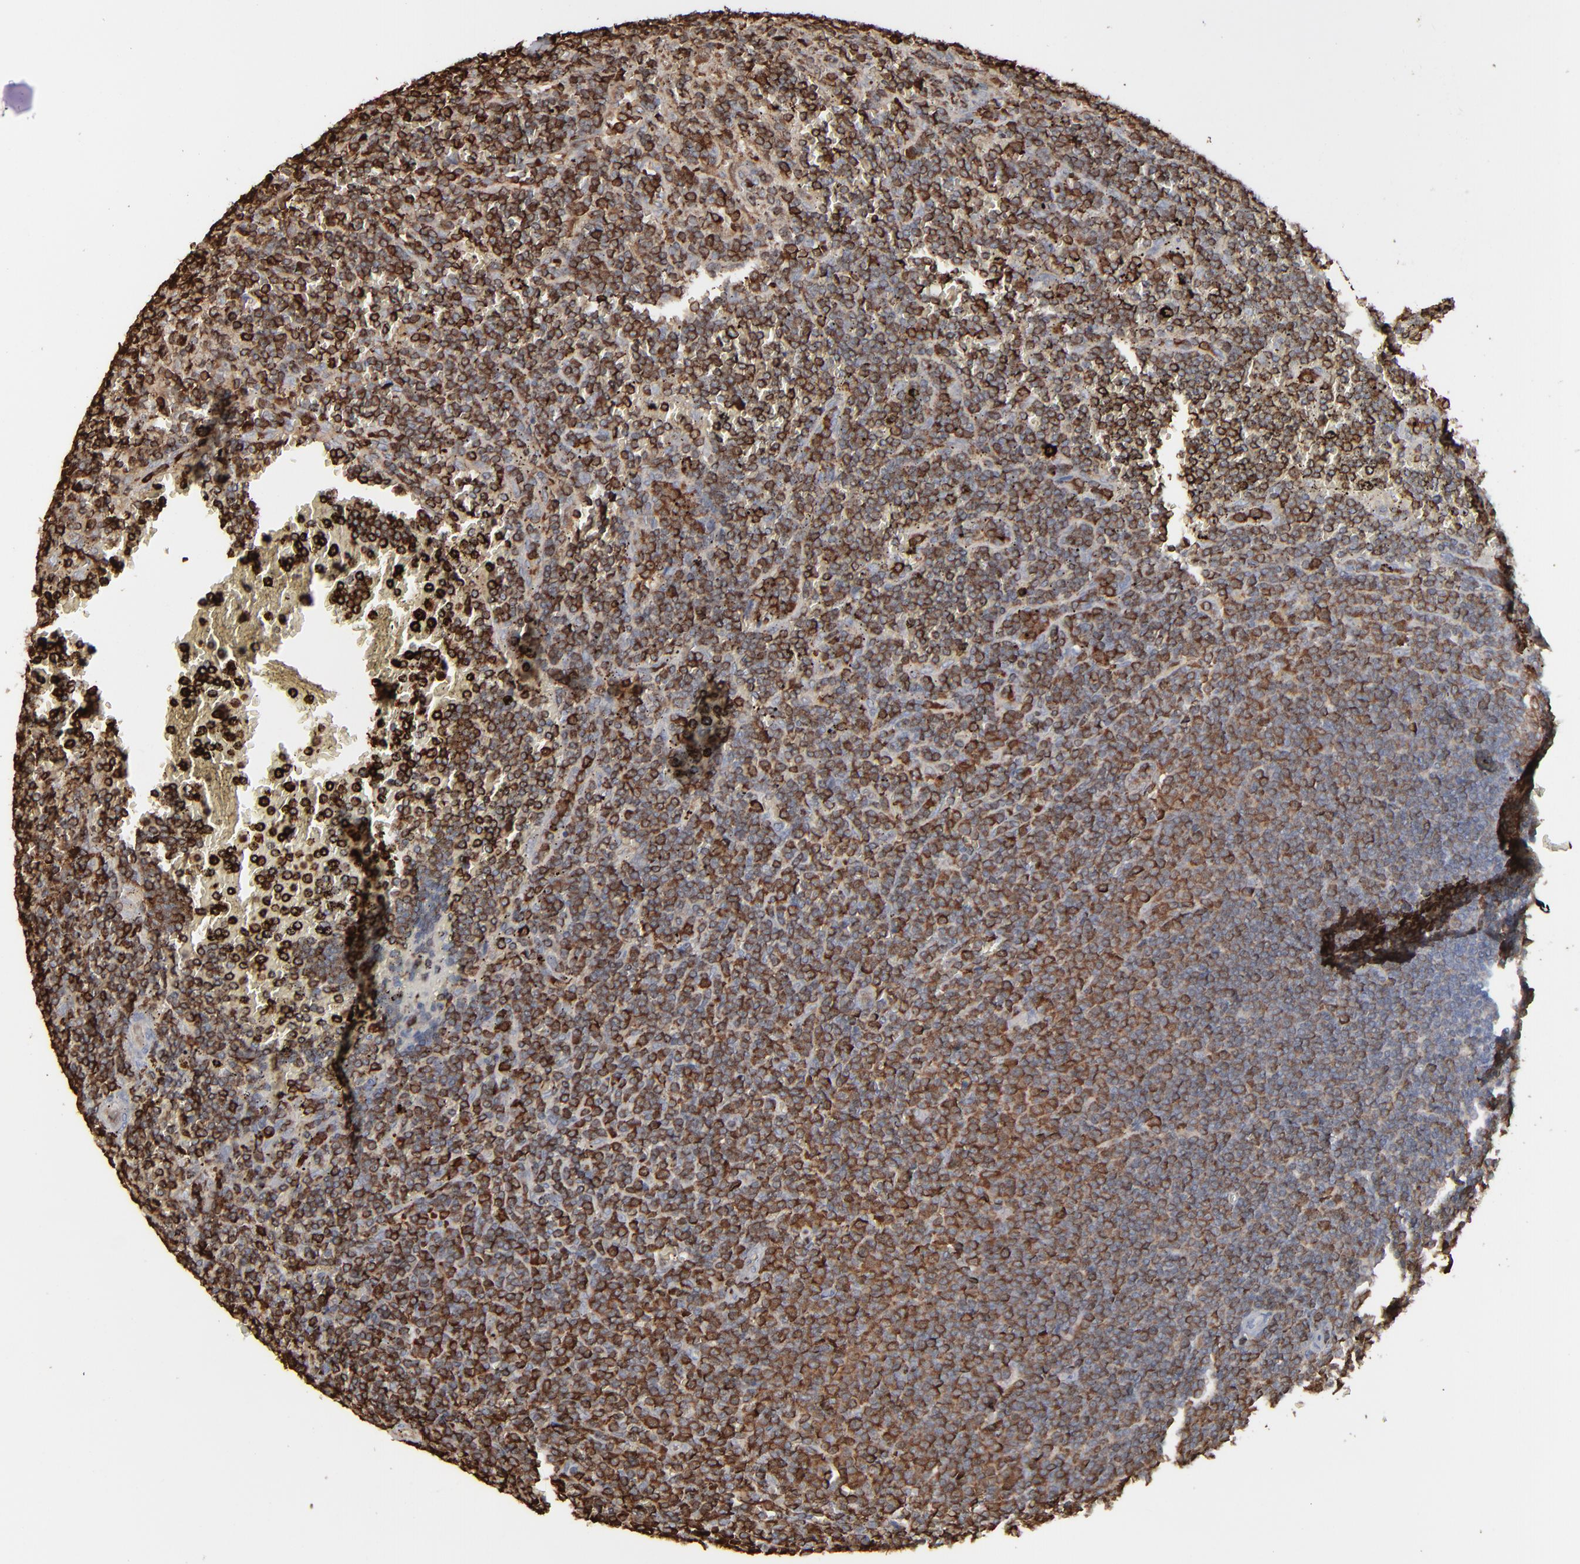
{"staining": {"intensity": "strong", "quantity": ">75%", "location": "cytoplasmic/membranous"}, "tissue": "lymphoma", "cell_type": "Tumor cells", "image_type": "cancer", "snomed": [{"axis": "morphology", "description": "Malignant lymphoma, non-Hodgkin's type, Low grade"}, {"axis": "topography", "description": "Spleen"}], "caption": "A brown stain shows strong cytoplasmic/membranous positivity of a protein in lymphoma tumor cells.", "gene": "NME1-NME2", "patient": {"sex": "male", "age": 80}}